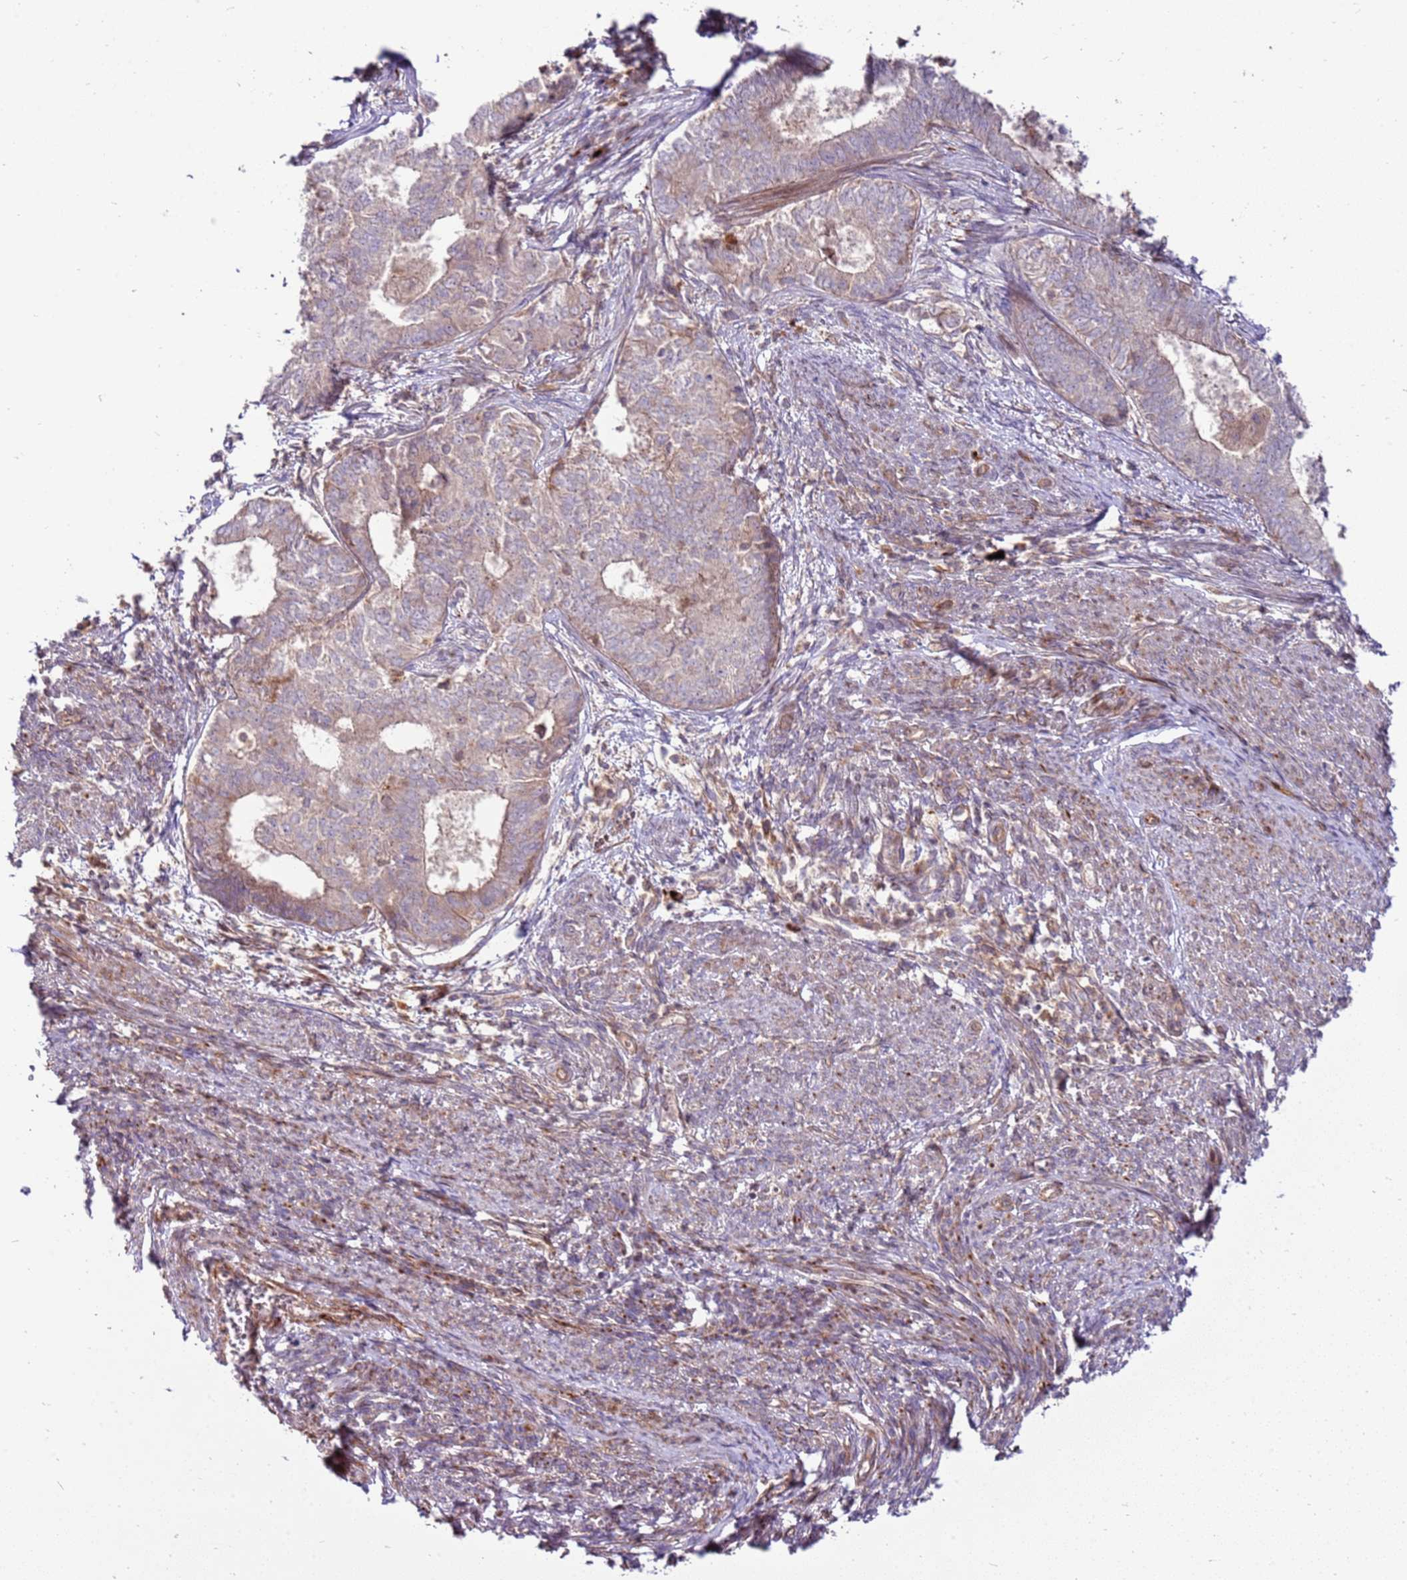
{"staining": {"intensity": "weak", "quantity": "25%-75%", "location": "cytoplasmic/membranous"}, "tissue": "endometrial cancer", "cell_type": "Tumor cells", "image_type": "cancer", "snomed": [{"axis": "morphology", "description": "Adenocarcinoma, NOS"}, {"axis": "topography", "description": "Endometrium"}], "caption": "This is an image of immunohistochemistry (IHC) staining of endometrial cancer (adenocarcinoma), which shows weak expression in the cytoplasmic/membranous of tumor cells.", "gene": "ZNF624", "patient": {"sex": "female", "age": 62}}